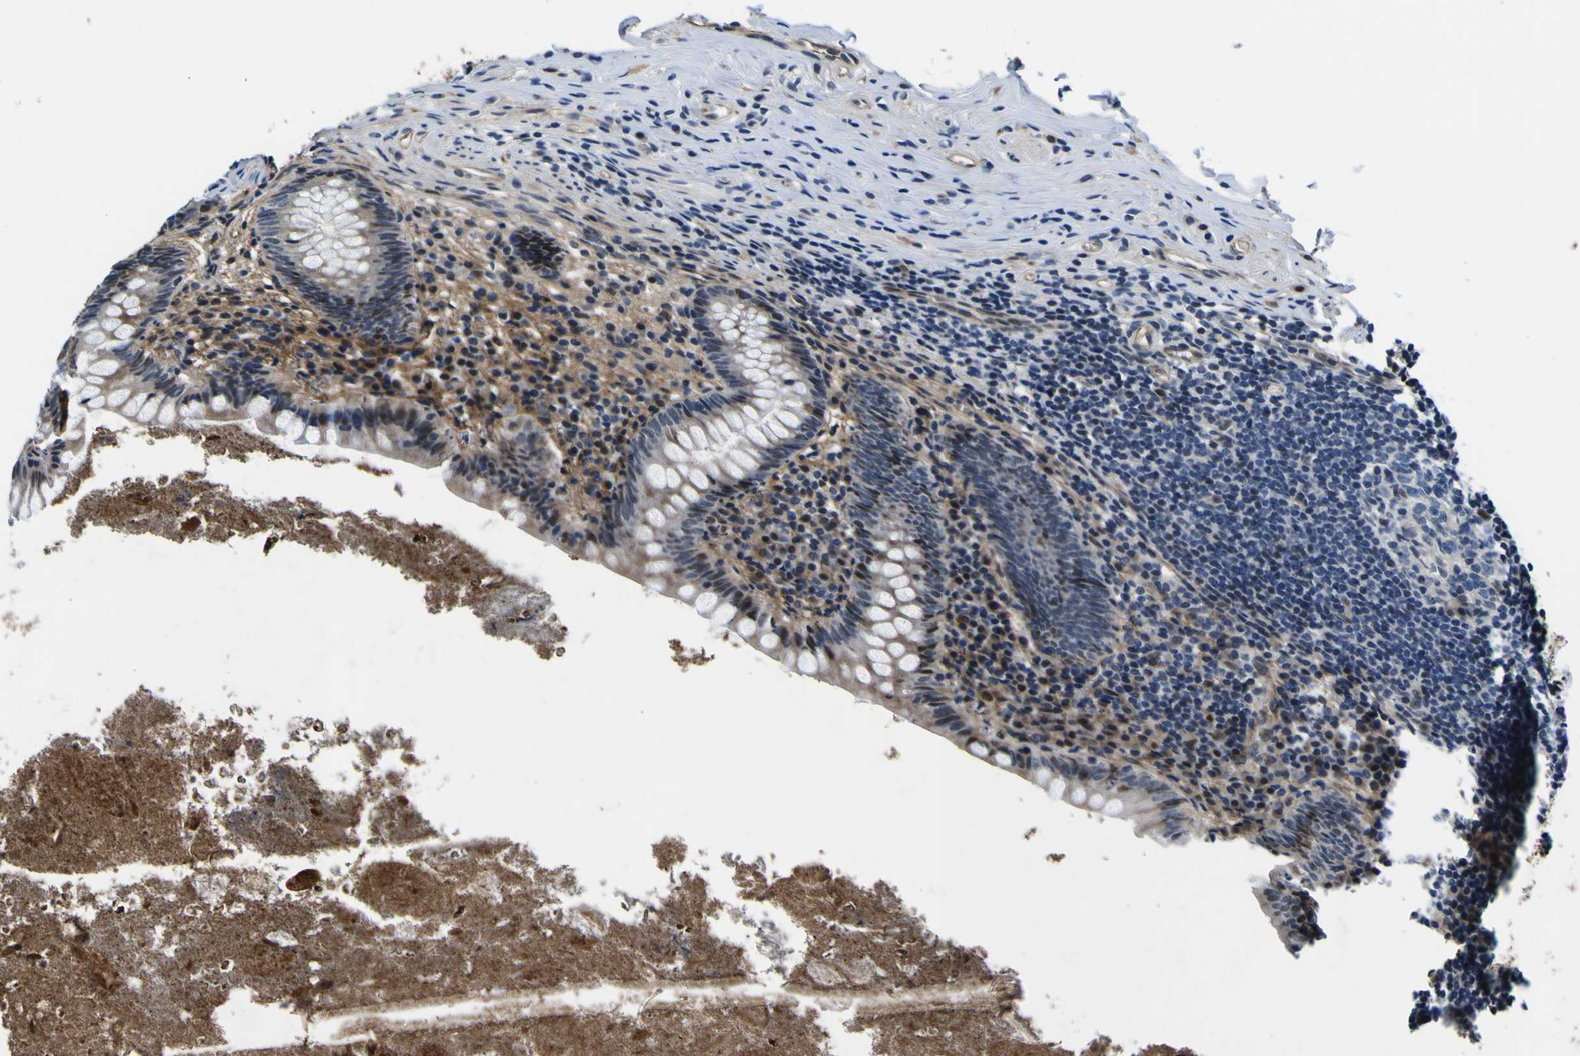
{"staining": {"intensity": "weak", "quantity": "<25%", "location": "cytoplasmic/membranous"}, "tissue": "appendix", "cell_type": "Glandular cells", "image_type": "normal", "snomed": [{"axis": "morphology", "description": "Normal tissue, NOS"}, {"axis": "topography", "description": "Appendix"}], "caption": "IHC image of benign human appendix stained for a protein (brown), which shows no expression in glandular cells.", "gene": "POSTN", "patient": {"sex": "male", "age": 52}}